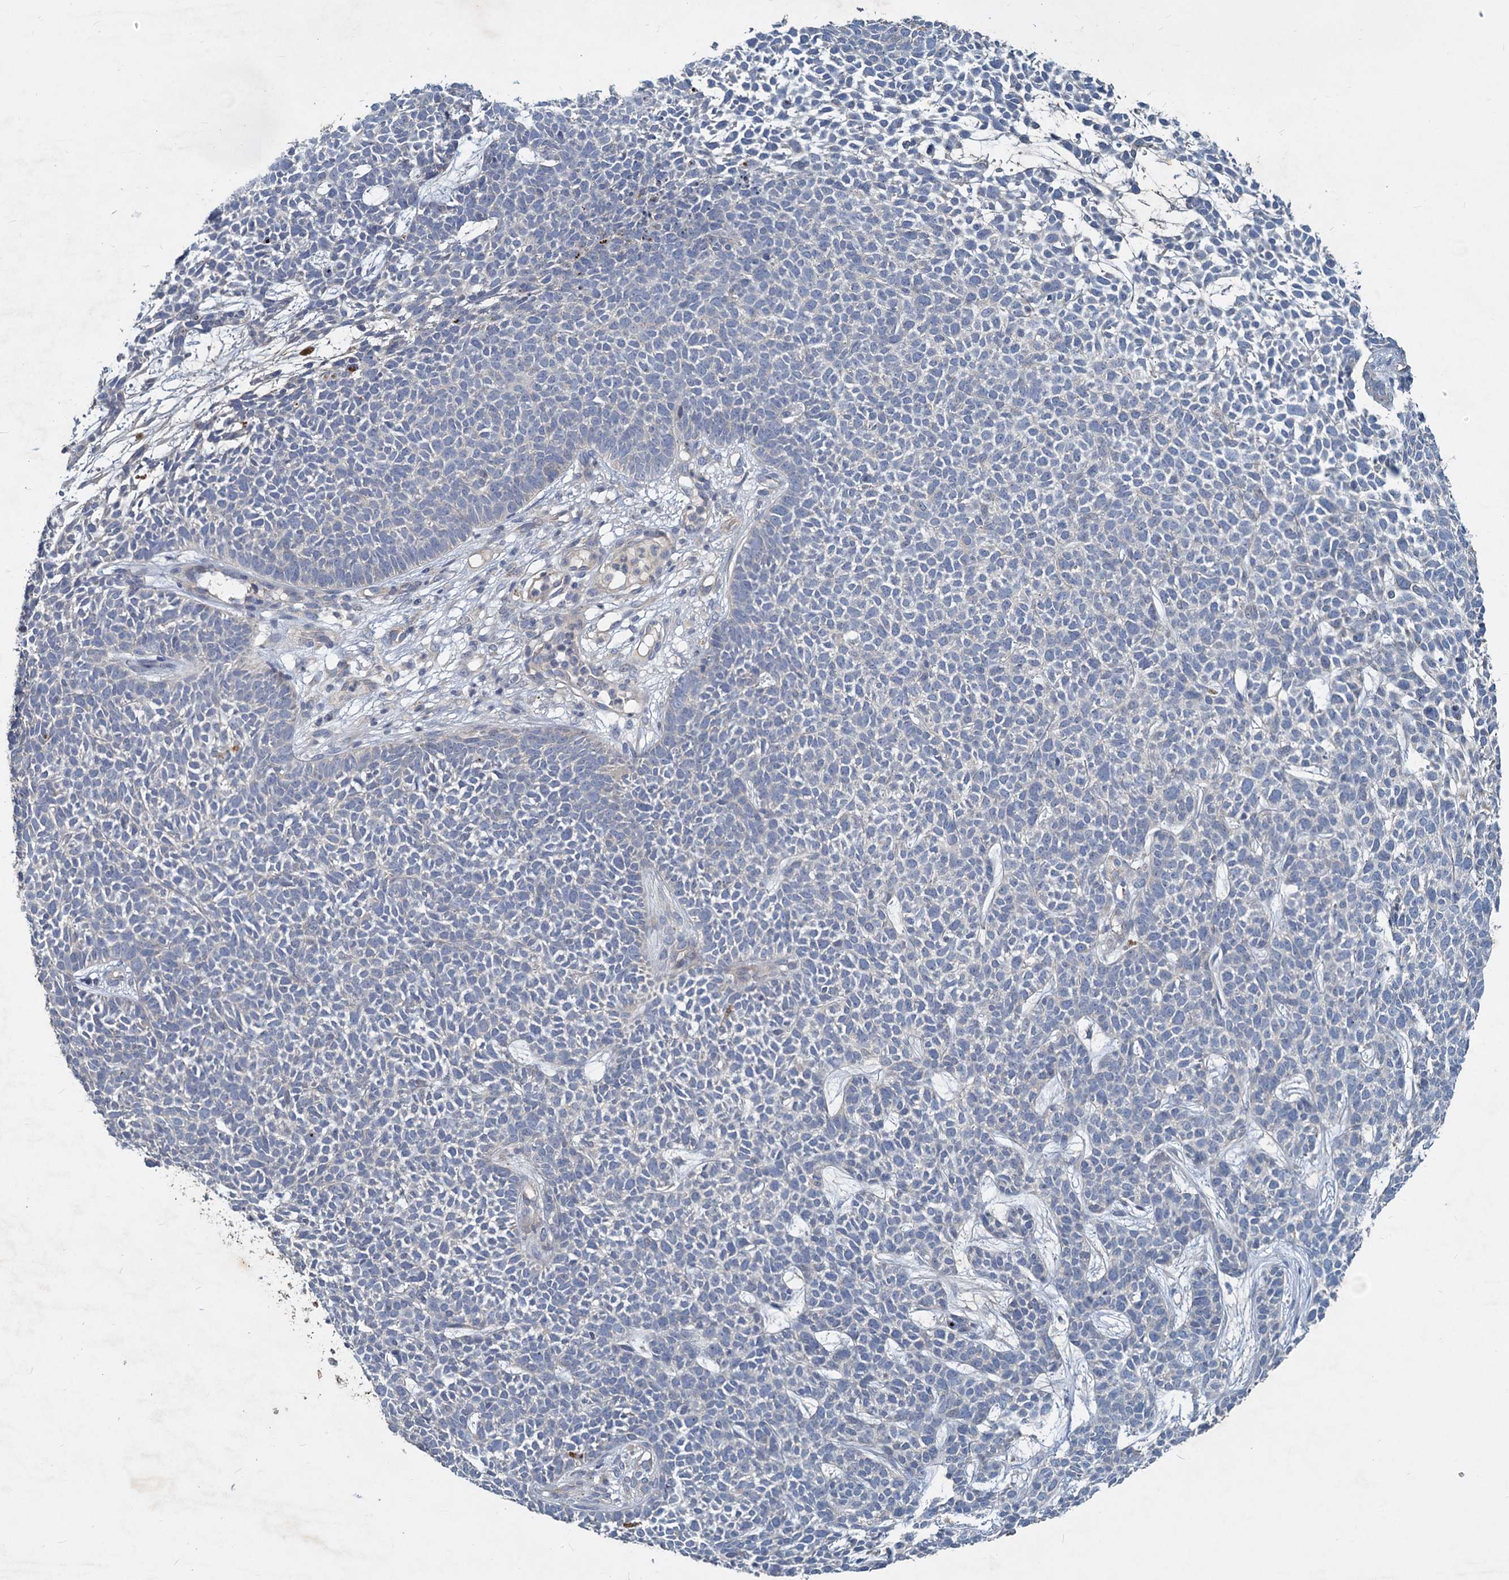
{"staining": {"intensity": "negative", "quantity": "none", "location": "none"}, "tissue": "skin cancer", "cell_type": "Tumor cells", "image_type": "cancer", "snomed": [{"axis": "morphology", "description": "Basal cell carcinoma"}, {"axis": "topography", "description": "Skin"}], "caption": "Tumor cells show no significant protein expression in basal cell carcinoma (skin).", "gene": "SLC2A7", "patient": {"sex": "female", "age": 84}}